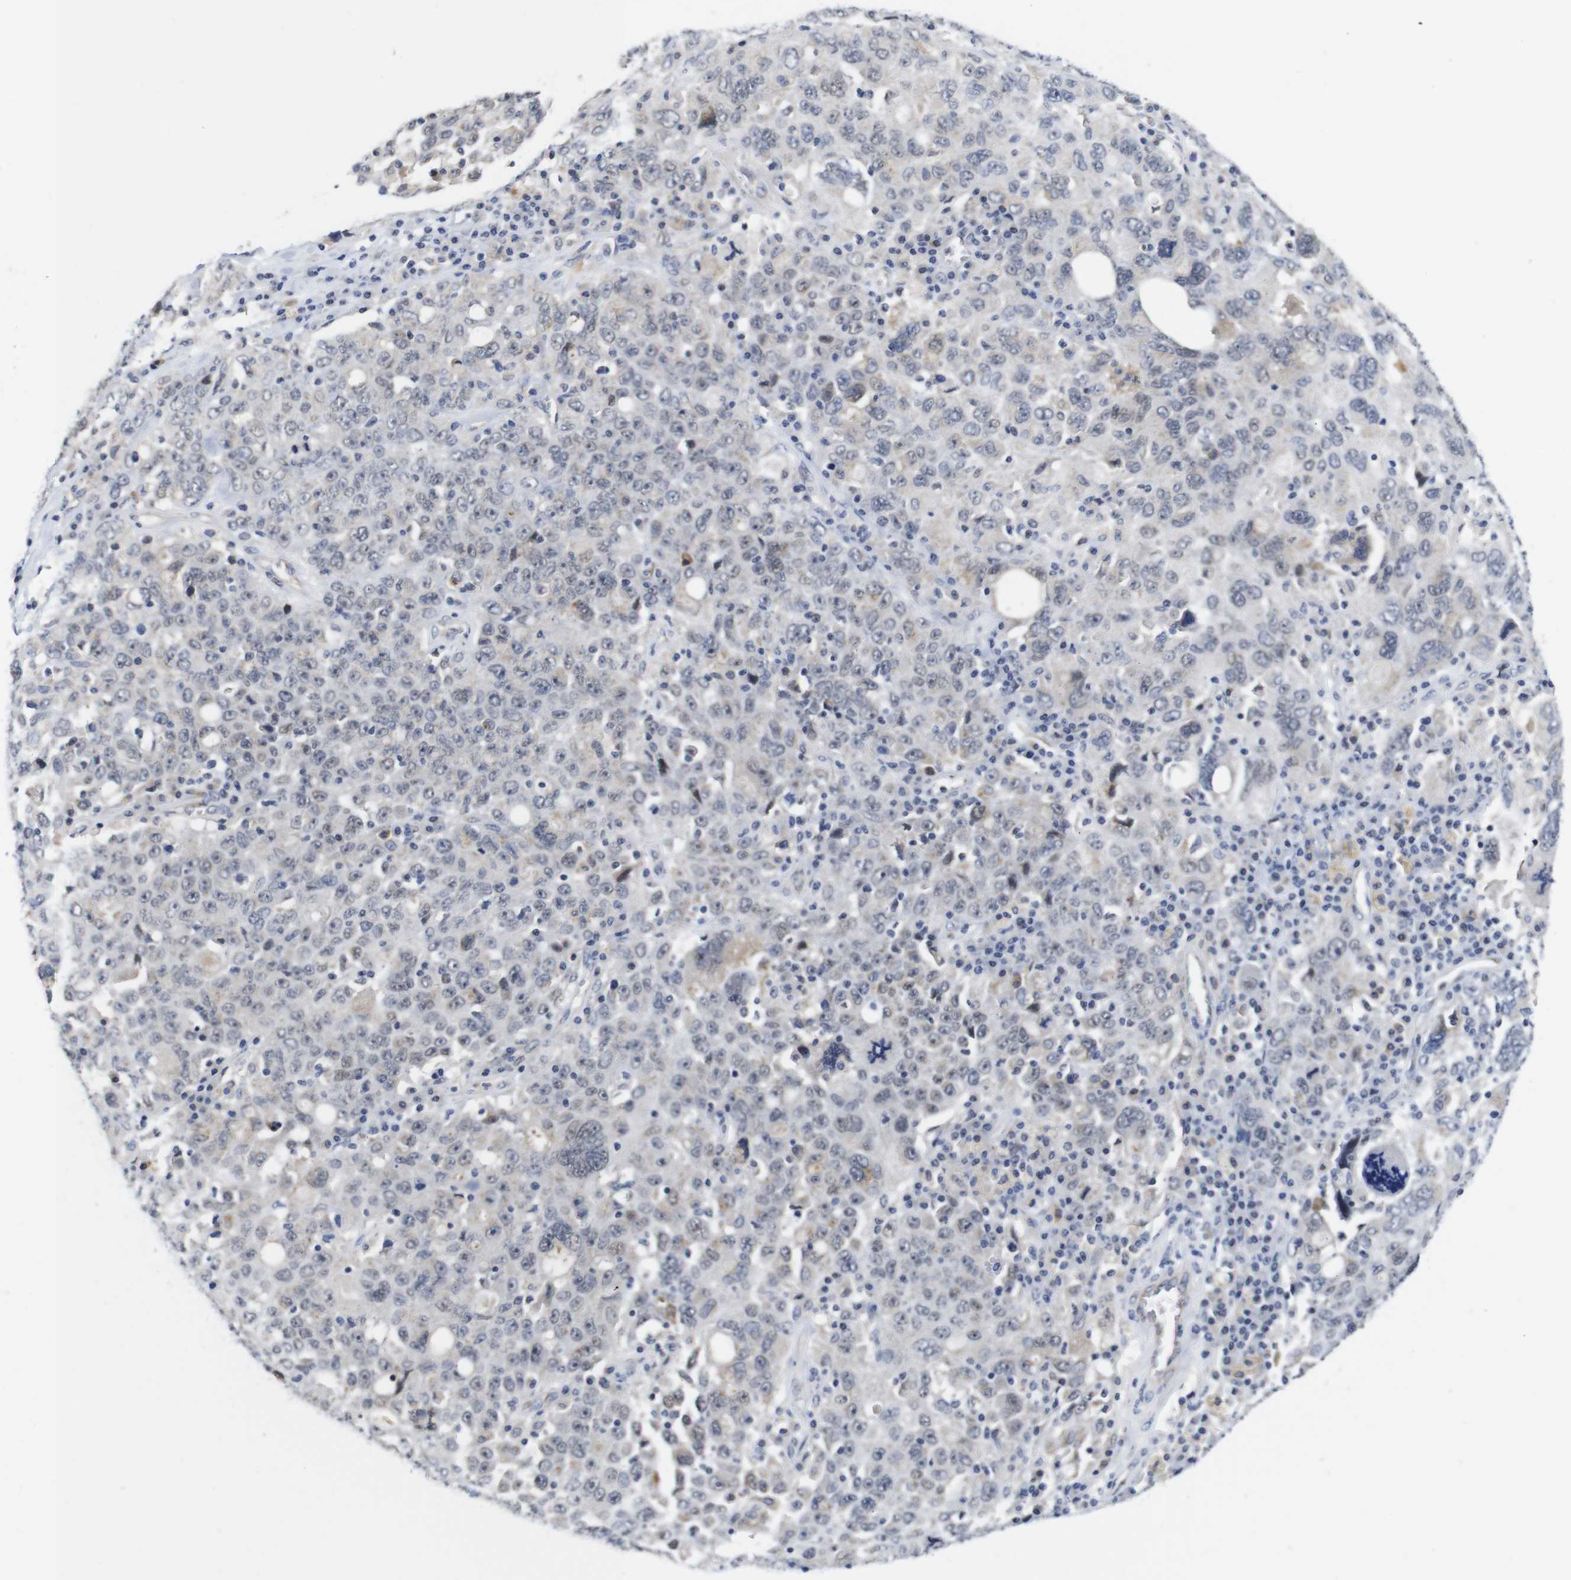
{"staining": {"intensity": "weak", "quantity": "<25%", "location": "cytoplasmic/membranous,nuclear"}, "tissue": "ovarian cancer", "cell_type": "Tumor cells", "image_type": "cancer", "snomed": [{"axis": "morphology", "description": "Carcinoma, endometroid"}, {"axis": "topography", "description": "Ovary"}], "caption": "This image is of ovarian cancer (endometroid carcinoma) stained with immunohistochemistry to label a protein in brown with the nuclei are counter-stained blue. There is no positivity in tumor cells. (DAB (3,3'-diaminobenzidine) IHC visualized using brightfield microscopy, high magnification).", "gene": "FURIN", "patient": {"sex": "female", "age": 62}}